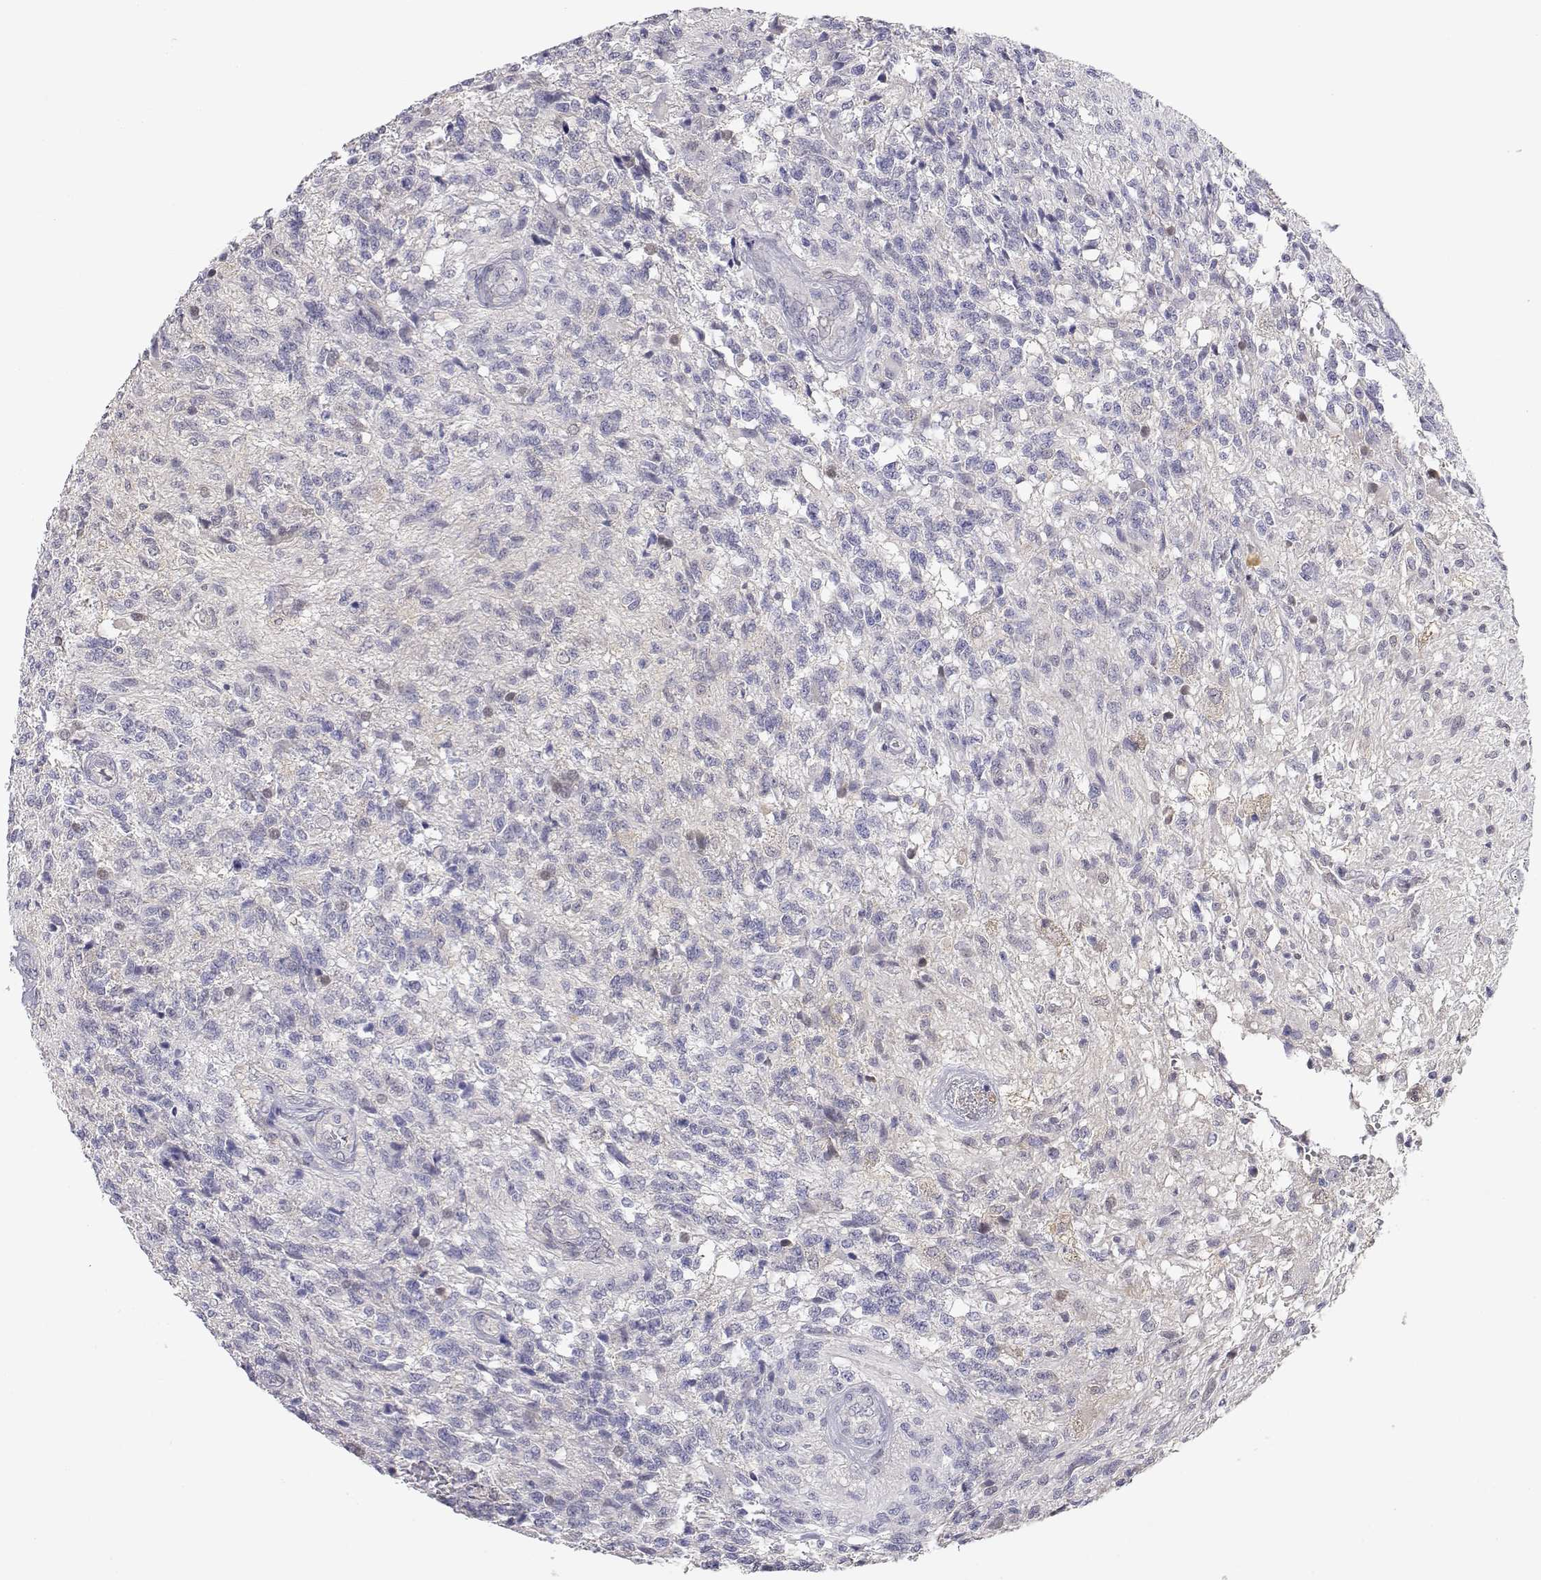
{"staining": {"intensity": "negative", "quantity": "none", "location": "none"}, "tissue": "glioma", "cell_type": "Tumor cells", "image_type": "cancer", "snomed": [{"axis": "morphology", "description": "Glioma, malignant, High grade"}, {"axis": "topography", "description": "Brain"}], "caption": "The image displays no significant positivity in tumor cells of malignant glioma (high-grade).", "gene": "ADA", "patient": {"sex": "male", "age": 56}}